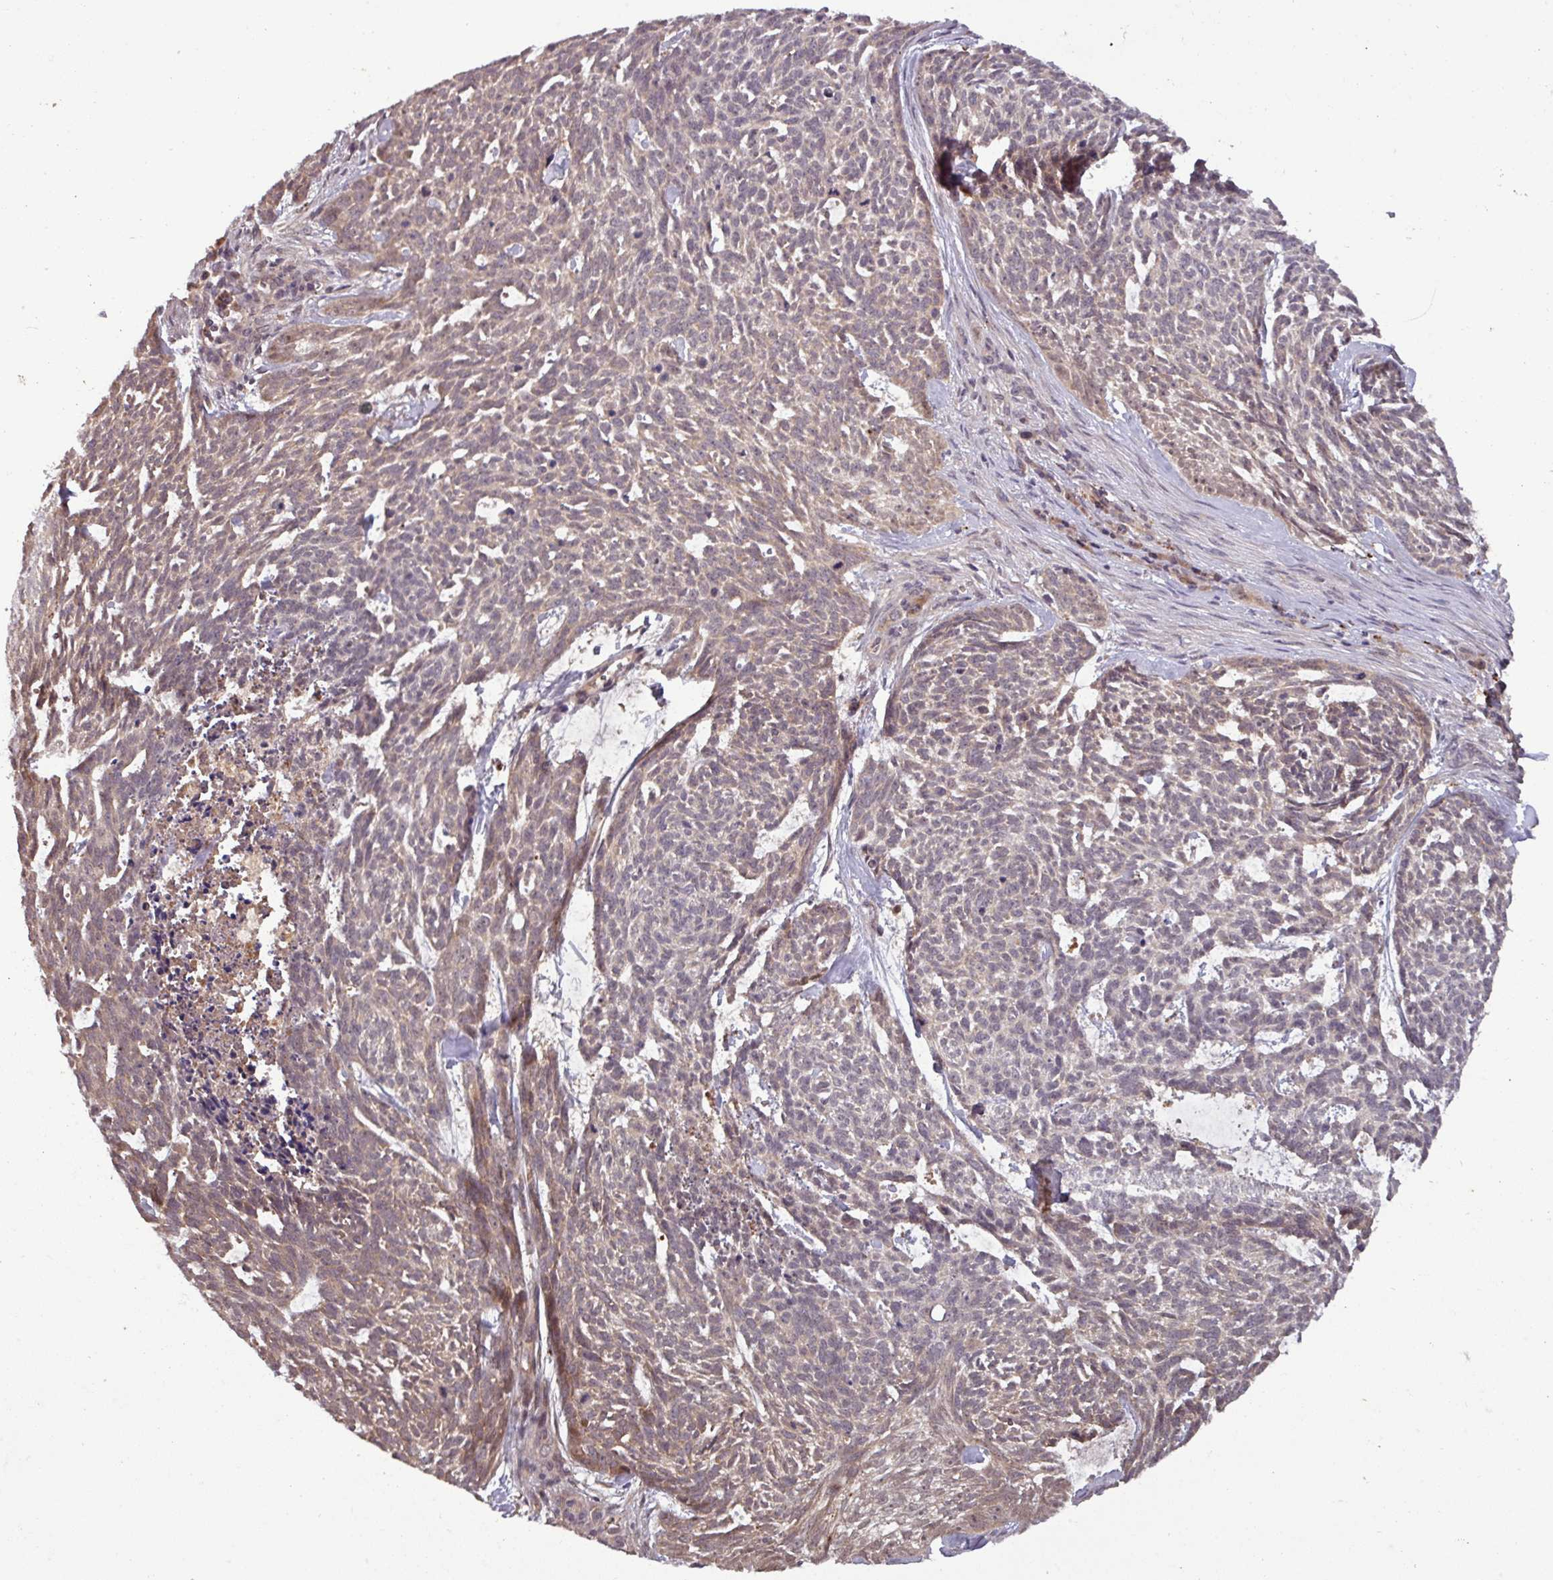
{"staining": {"intensity": "moderate", "quantity": "25%-75%", "location": "cytoplasmic/membranous"}, "tissue": "skin cancer", "cell_type": "Tumor cells", "image_type": "cancer", "snomed": [{"axis": "morphology", "description": "Basal cell carcinoma"}, {"axis": "topography", "description": "Skin"}], "caption": "The histopathology image shows immunohistochemical staining of skin cancer (basal cell carcinoma). There is moderate cytoplasmic/membranous staining is present in about 25%-75% of tumor cells. (Stains: DAB in brown, nuclei in blue, Microscopy: brightfield microscopy at high magnification).", "gene": "PUS1", "patient": {"sex": "female", "age": 93}}